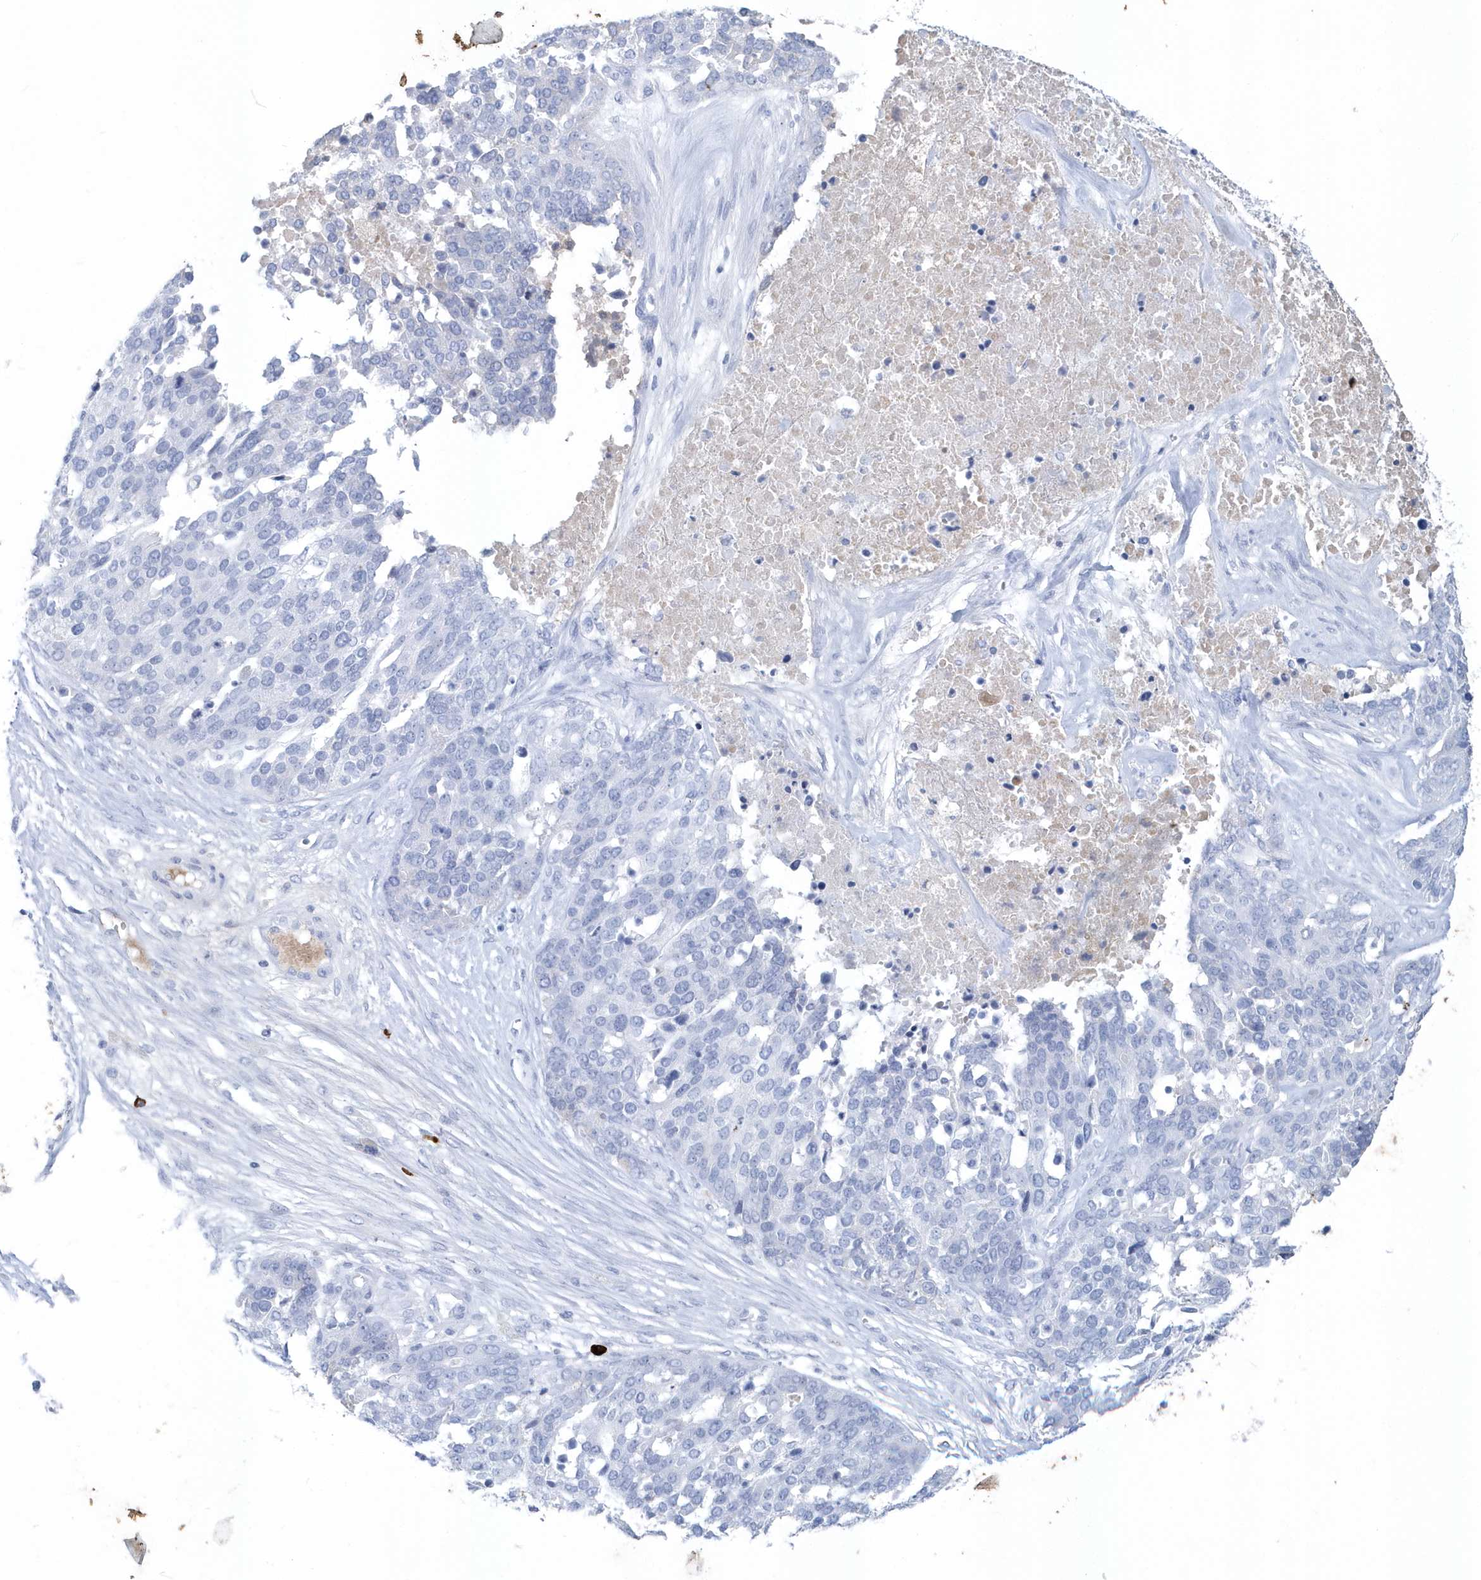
{"staining": {"intensity": "negative", "quantity": "none", "location": "none"}, "tissue": "ovarian cancer", "cell_type": "Tumor cells", "image_type": "cancer", "snomed": [{"axis": "morphology", "description": "Cystadenocarcinoma, serous, NOS"}, {"axis": "topography", "description": "Ovary"}], "caption": "High power microscopy photomicrograph of an IHC image of ovarian cancer, revealing no significant expression in tumor cells. The staining is performed using DAB (3,3'-diaminobenzidine) brown chromogen with nuclei counter-stained in using hematoxylin.", "gene": "JCHAIN", "patient": {"sex": "female", "age": 44}}